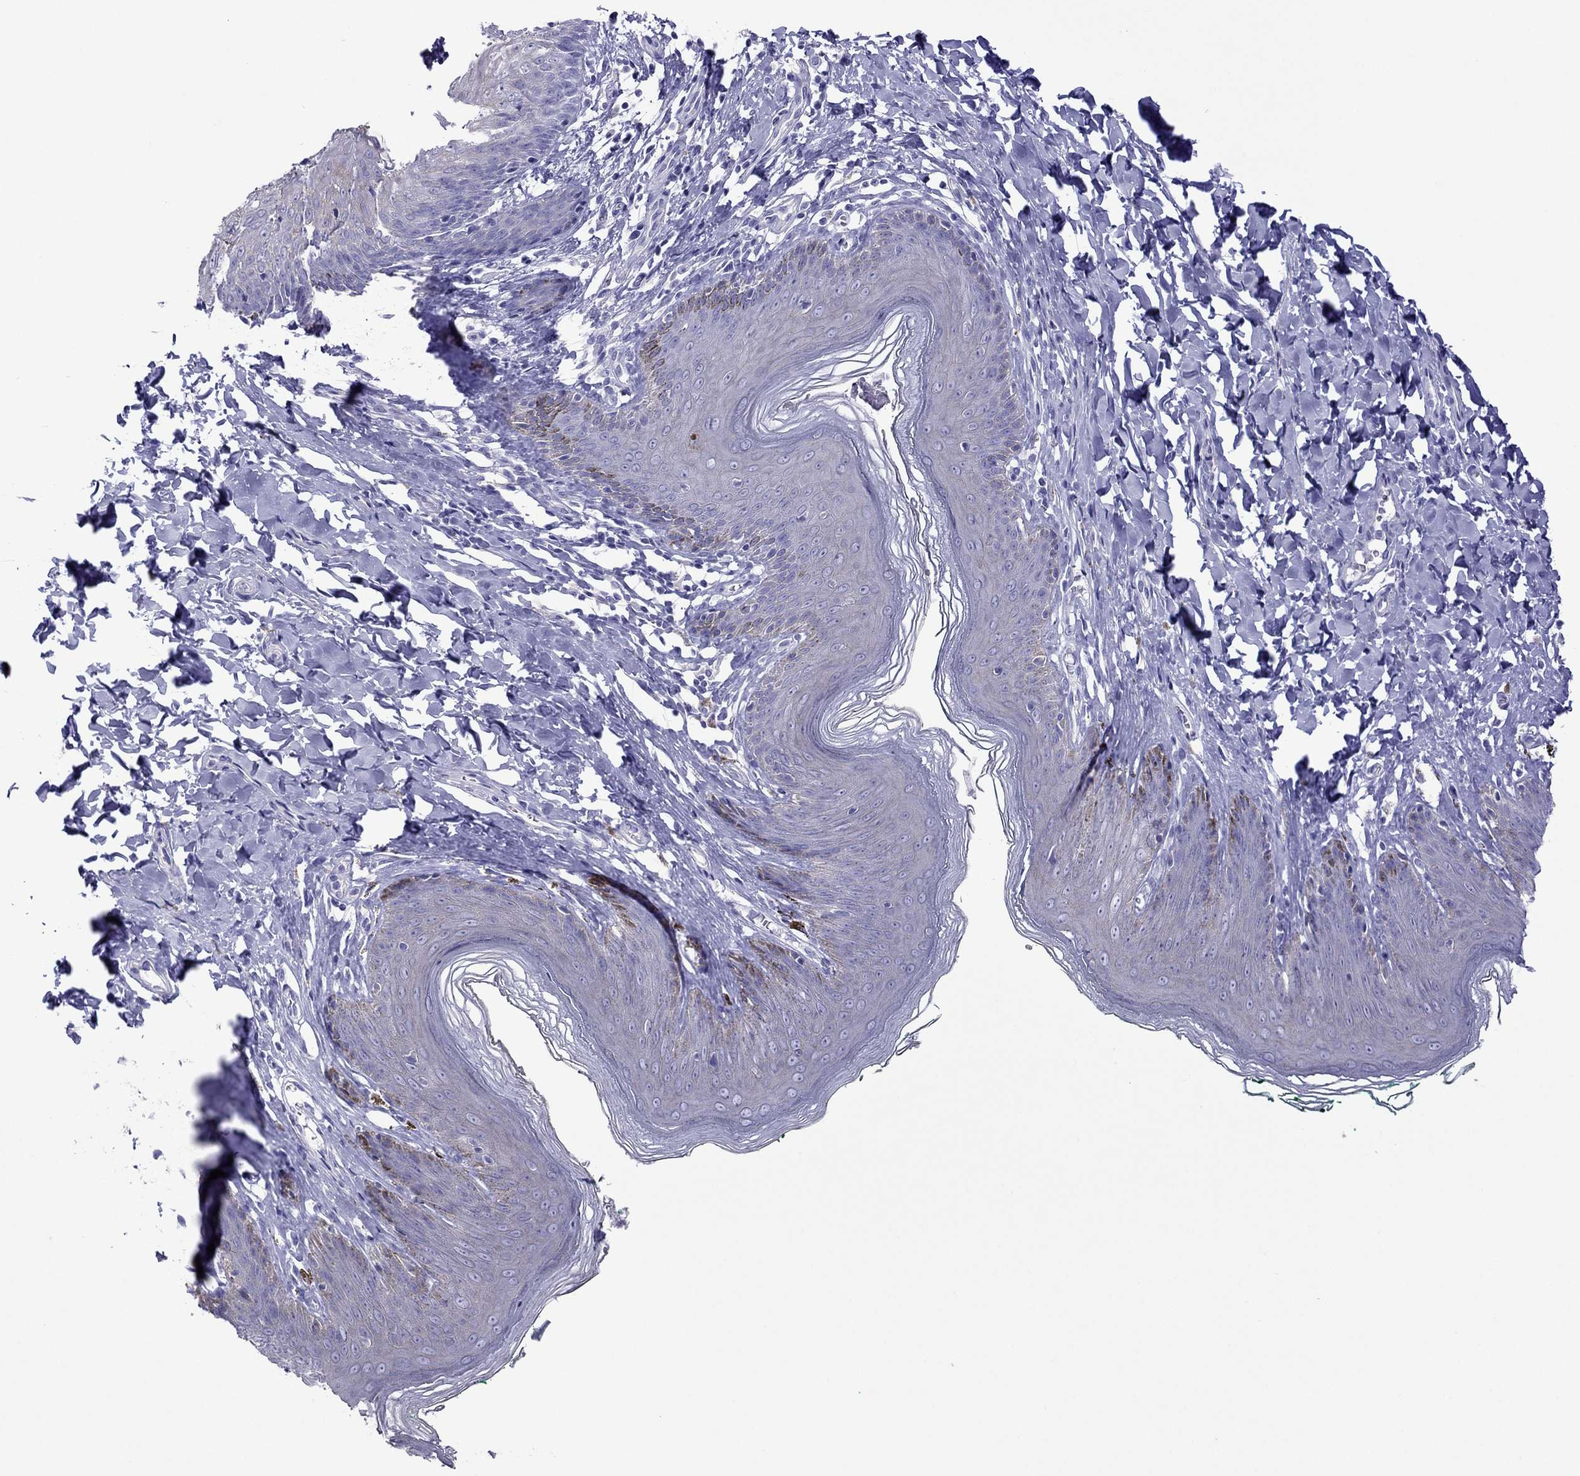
{"staining": {"intensity": "negative", "quantity": "none", "location": "none"}, "tissue": "skin", "cell_type": "Epidermal cells", "image_type": "normal", "snomed": [{"axis": "morphology", "description": "Normal tissue, NOS"}, {"axis": "topography", "description": "Vulva"}, {"axis": "topography", "description": "Peripheral nerve tissue"}], "caption": "The photomicrograph shows no significant staining in epidermal cells of skin. The staining was performed using DAB to visualize the protein expression in brown, while the nuclei were stained in blue with hematoxylin (Magnification: 20x).", "gene": "PCDHA6", "patient": {"sex": "female", "age": 66}}